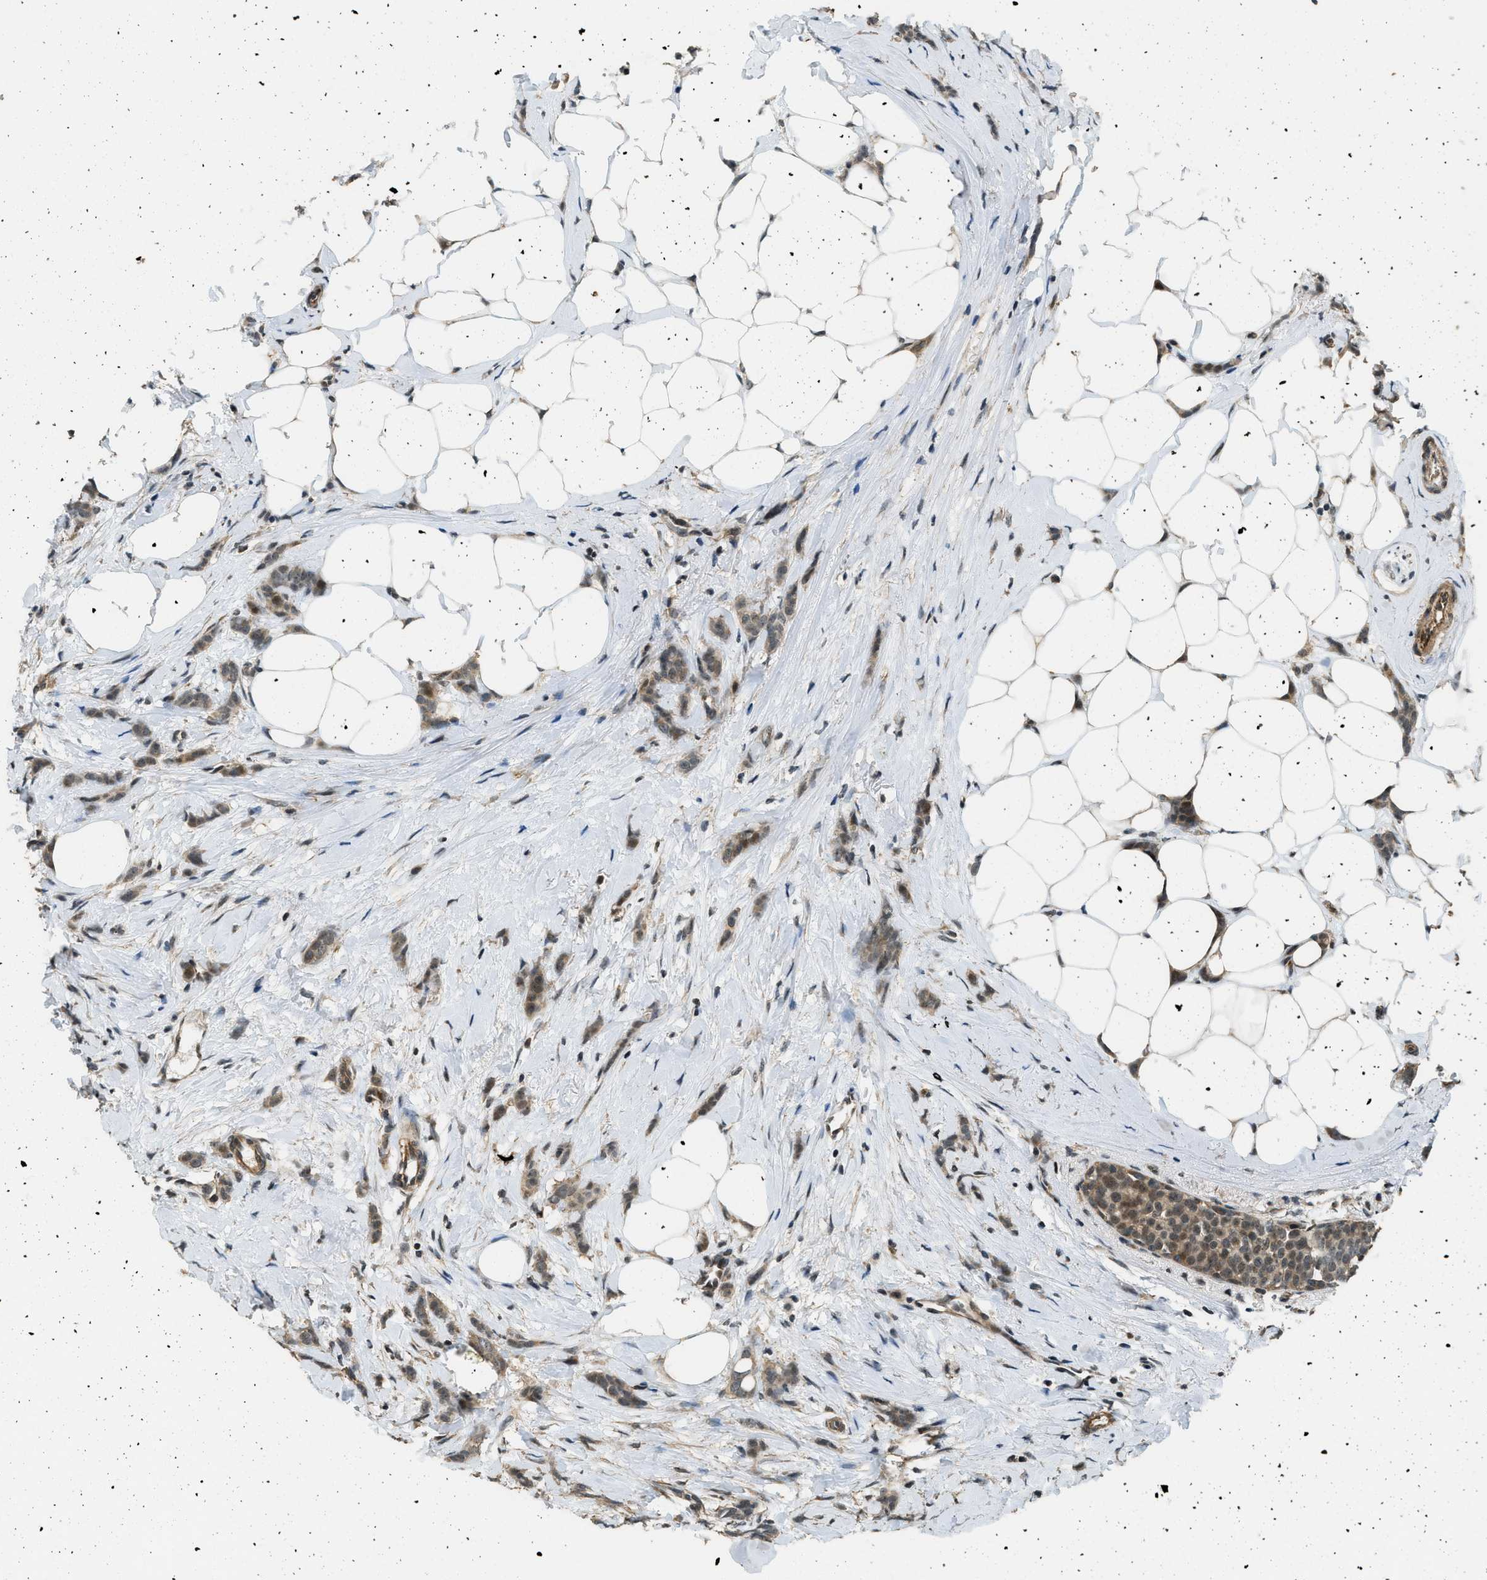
{"staining": {"intensity": "moderate", "quantity": ">75%", "location": "cytoplasmic/membranous"}, "tissue": "breast cancer", "cell_type": "Tumor cells", "image_type": "cancer", "snomed": [{"axis": "morphology", "description": "Lobular carcinoma, in situ"}, {"axis": "morphology", "description": "Lobular carcinoma"}, {"axis": "topography", "description": "Breast"}], "caption": "Tumor cells demonstrate medium levels of moderate cytoplasmic/membranous staining in approximately >75% of cells in human breast cancer. The protein of interest is shown in brown color, while the nuclei are stained blue.", "gene": "MED21", "patient": {"sex": "female", "age": 41}}